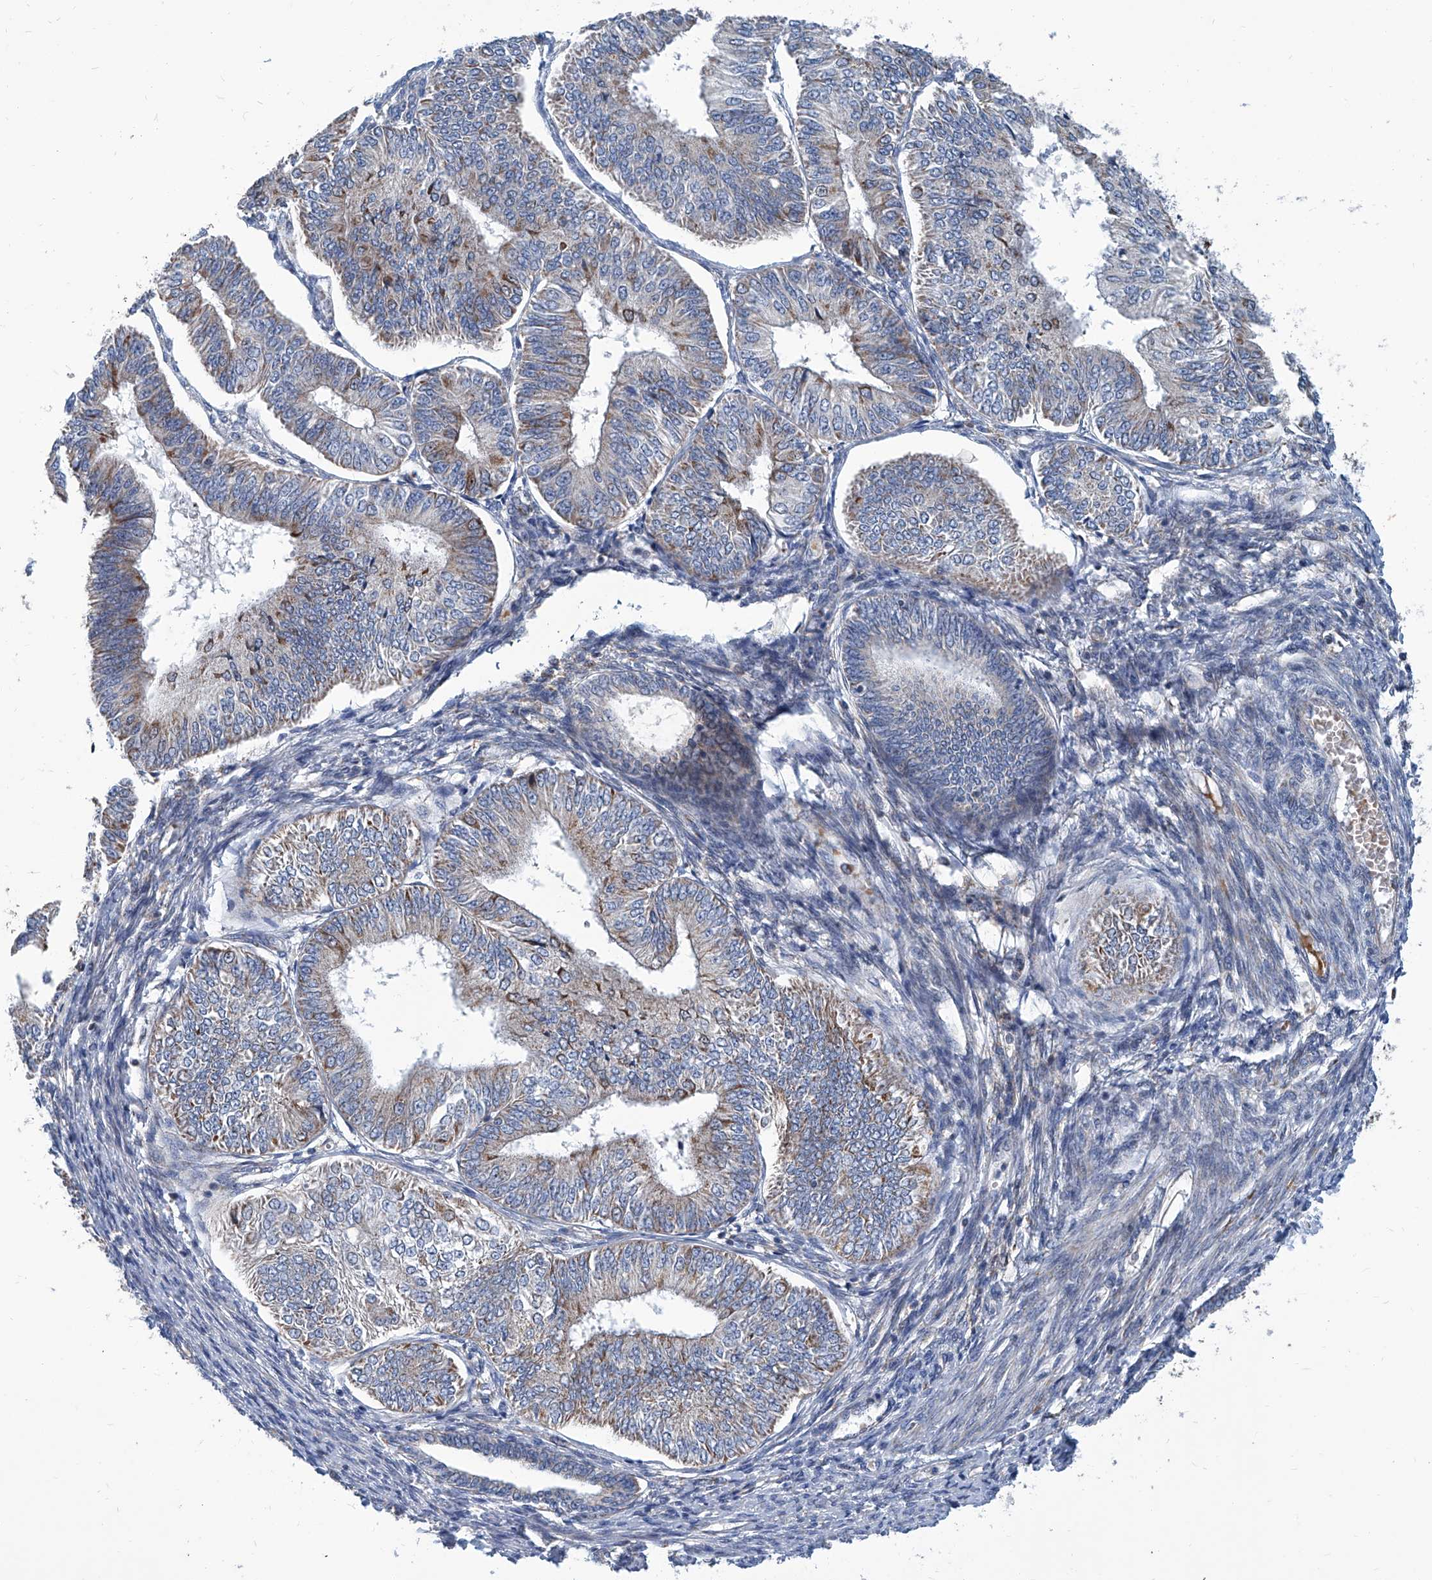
{"staining": {"intensity": "moderate", "quantity": "<25%", "location": "cytoplasmic/membranous"}, "tissue": "endometrial cancer", "cell_type": "Tumor cells", "image_type": "cancer", "snomed": [{"axis": "morphology", "description": "Adenocarcinoma, NOS"}, {"axis": "topography", "description": "Endometrium"}], "caption": "A brown stain labels moderate cytoplasmic/membranous positivity of a protein in human endometrial cancer (adenocarcinoma) tumor cells. The staining was performed using DAB (3,3'-diaminobenzidine), with brown indicating positive protein expression. Nuclei are stained blue with hematoxylin.", "gene": "USP48", "patient": {"sex": "female", "age": 58}}